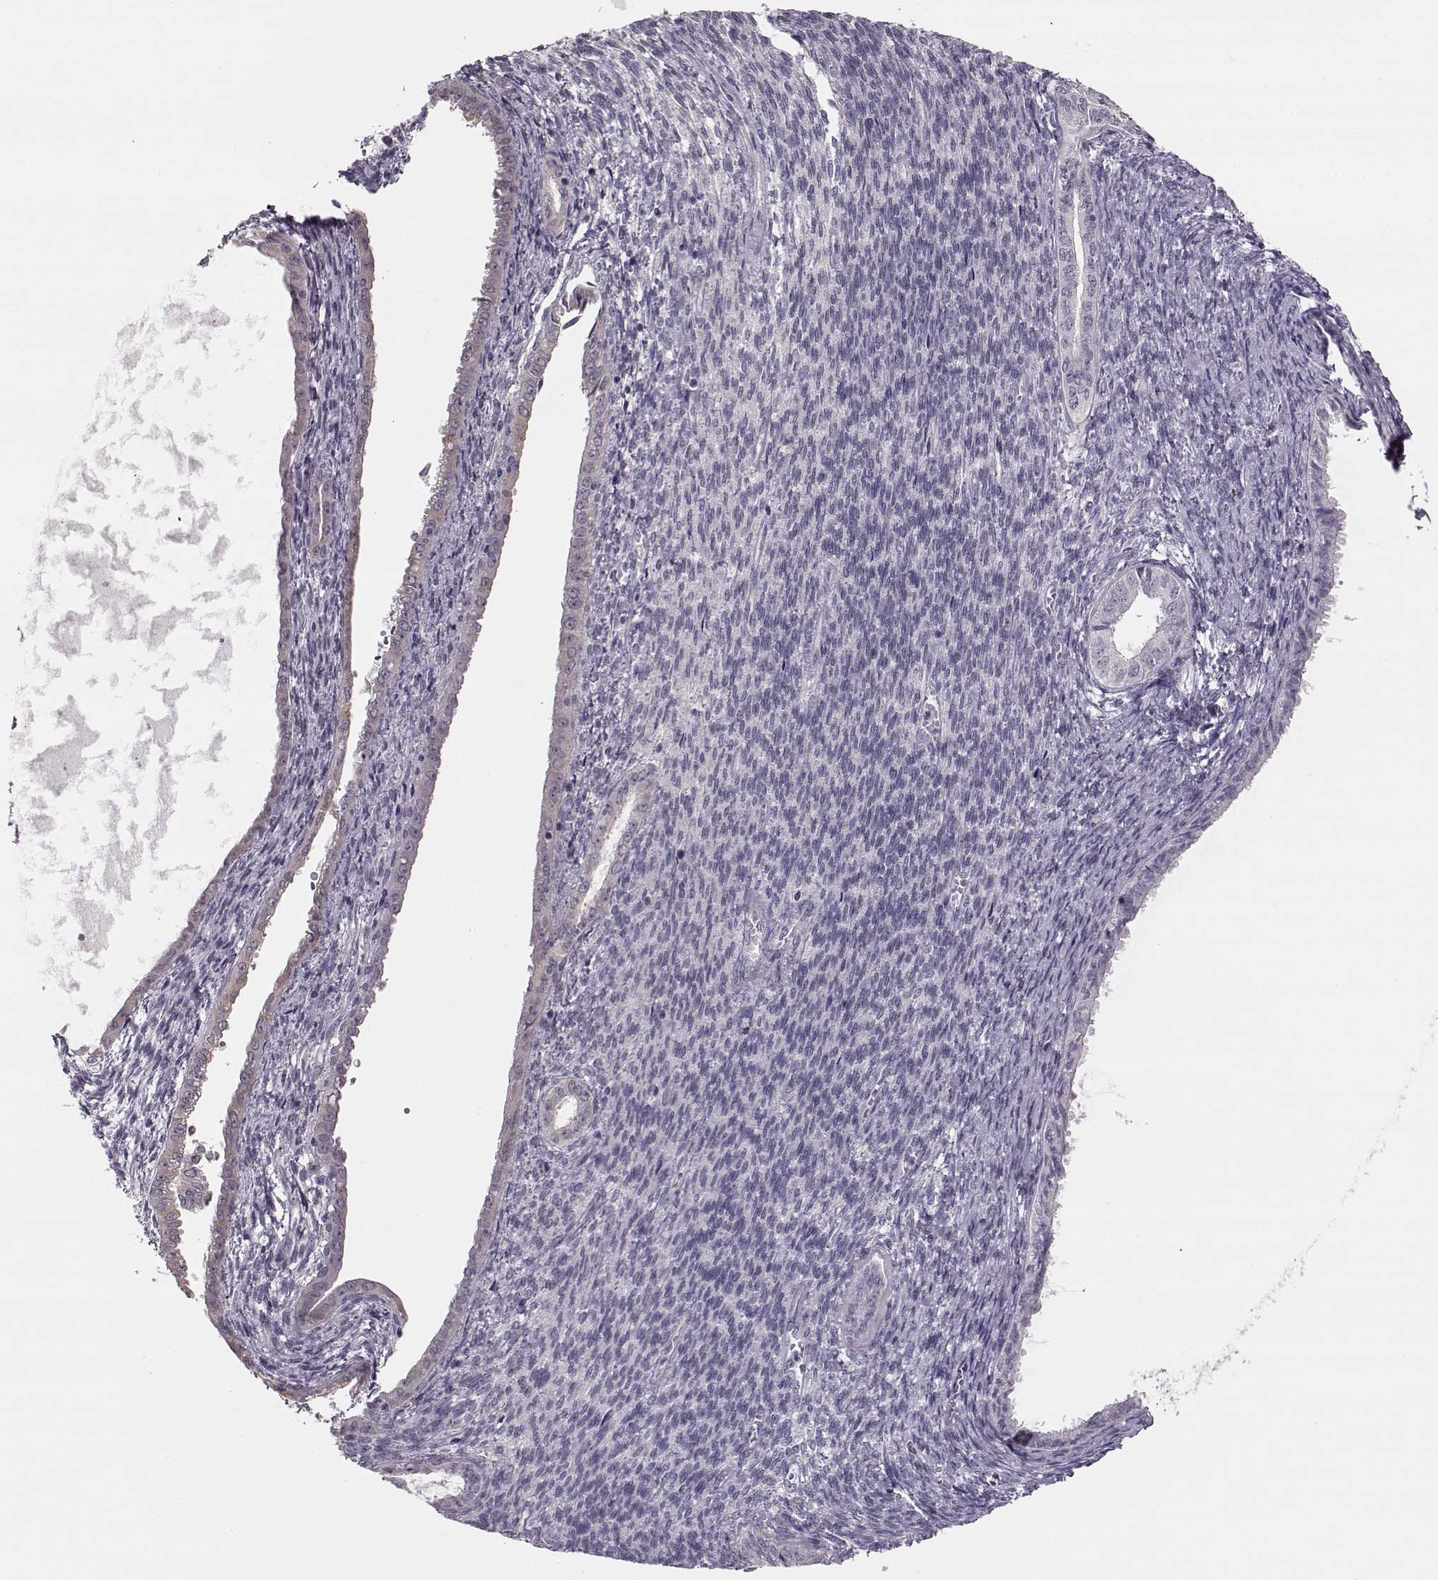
{"staining": {"intensity": "negative", "quantity": "none", "location": "none"}, "tissue": "endometrial cancer", "cell_type": "Tumor cells", "image_type": "cancer", "snomed": [{"axis": "morphology", "description": "Adenocarcinoma, NOS"}, {"axis": "topography", "description": "Endometrium"}], "caption": "Tumor cells are negative for brown protein staining in adenocarcinoma (endometrial).", "gene": "MAP6D1", "patient": {"sex": "female", "age": 86}}